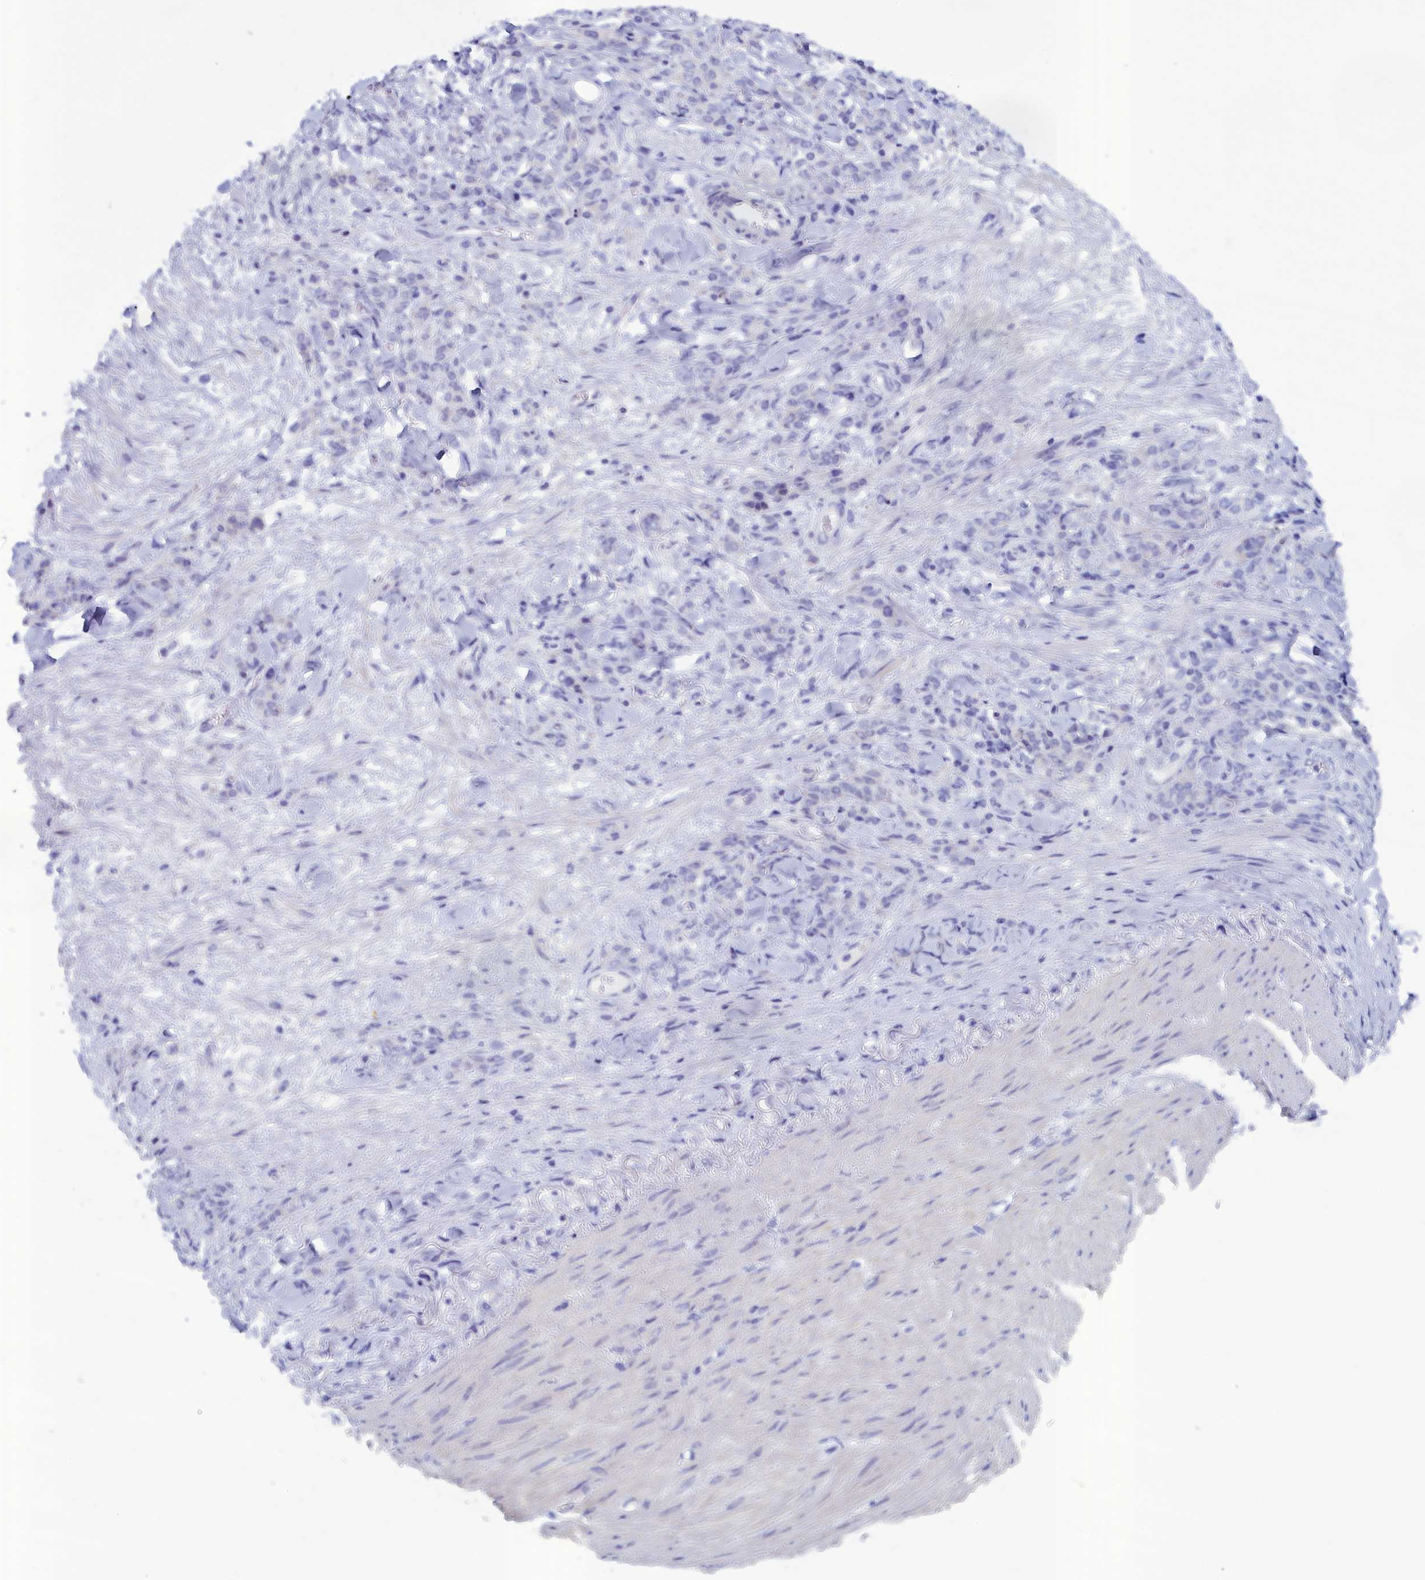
{"staining": {"intensity": "negative", "quantity": "none", "location": "none"}, "tissue": "stomach cancer", "cell_type": "Tumor cells", "image_type": "cancer", "snomed": [{"axis": "morphology", "description": "Normal tissue, NOS"}, {"axis": "morphology", "description": "Adenocarcinoma, NOS"}, {"axis": "topography", "description": "Stomach"}], "caption": "This is a micrograph of immunohistochemistry (IHC) staining of adenocarcinoma (stomach), which shows no expression in tumor cells. (Immunohistochemistry, brightfield microscopy, high magnification).", "gene": "ANKRD2", "patient": {"sex": "male", "age": 82}}